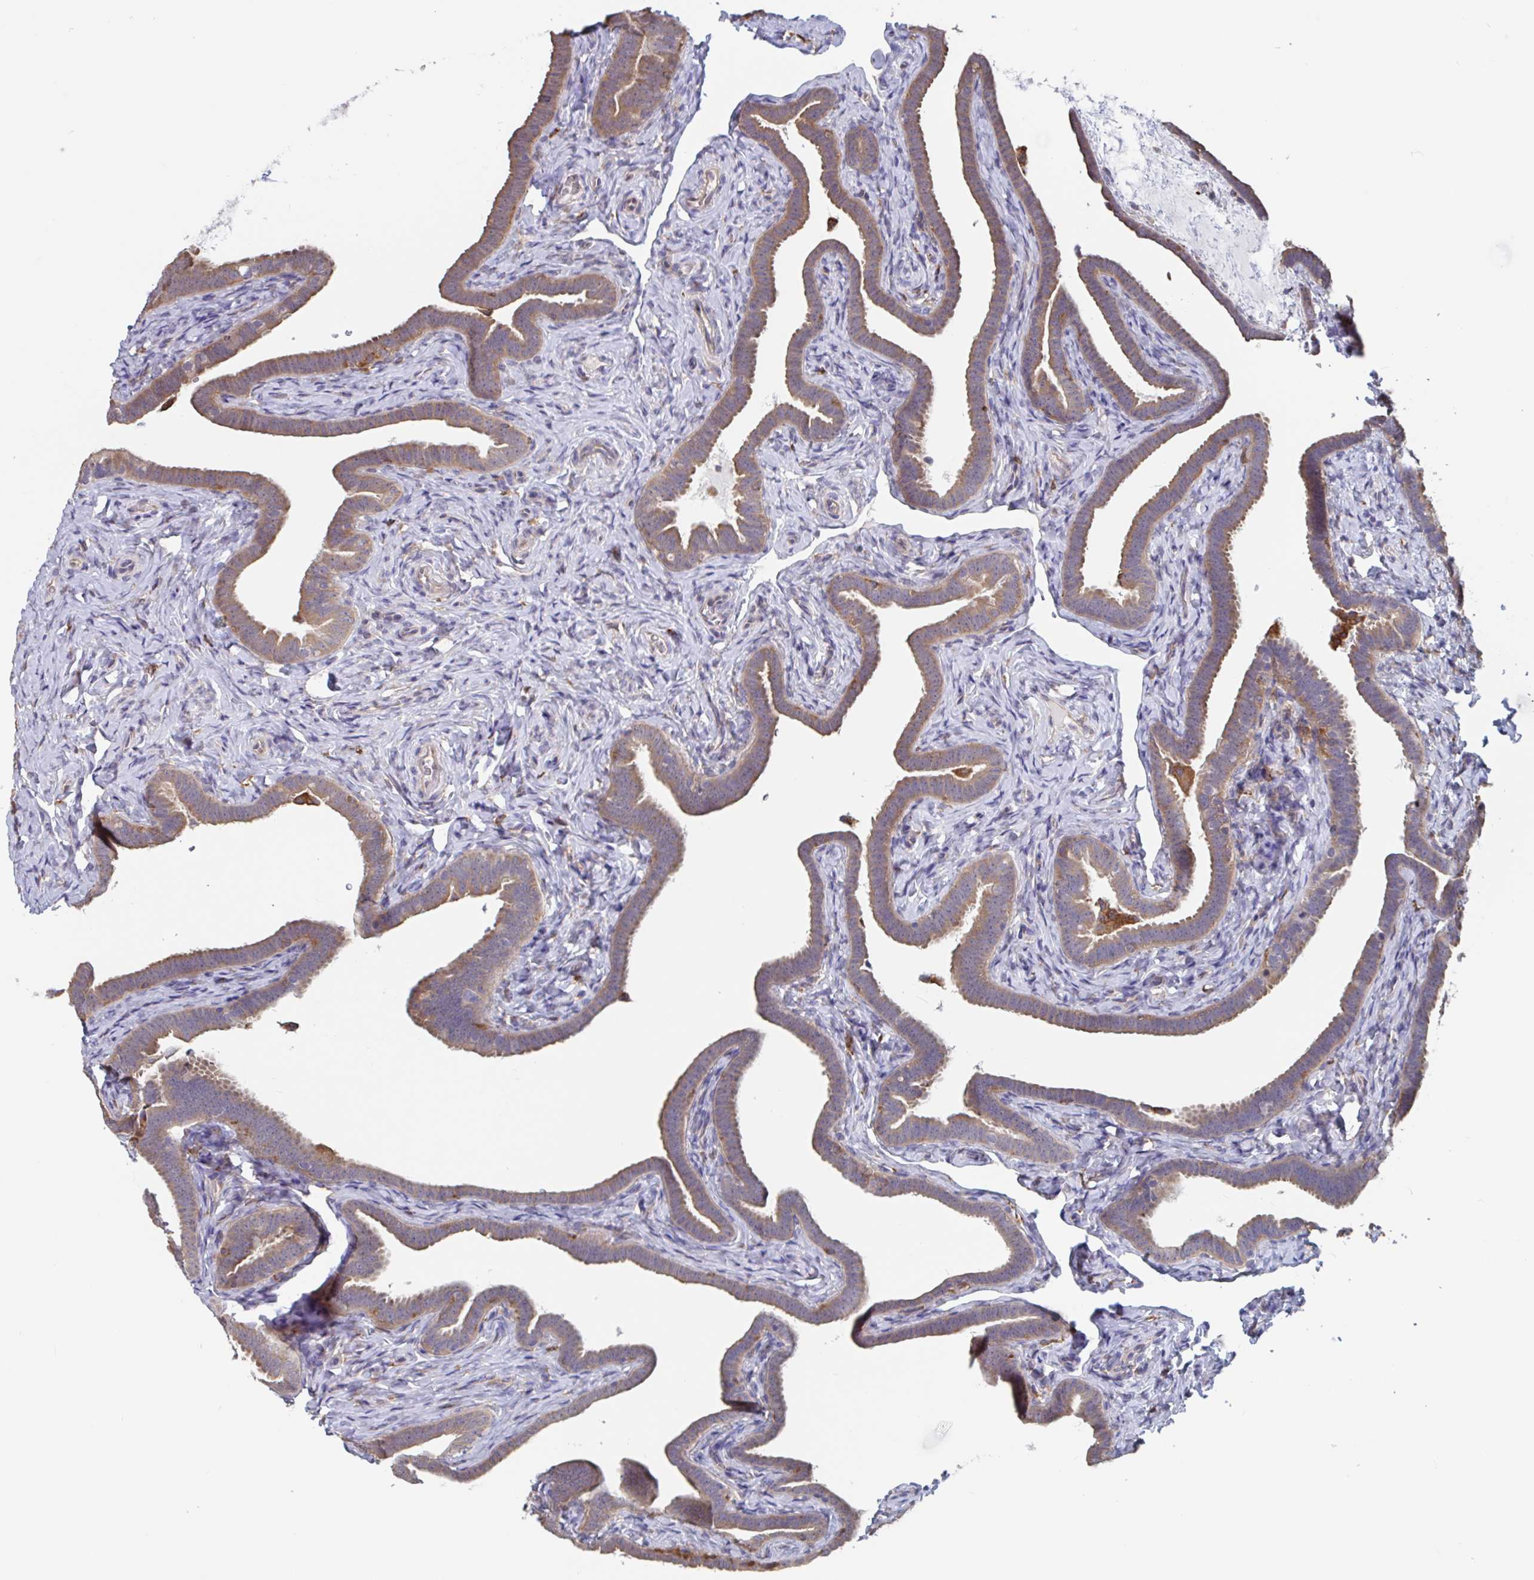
{"staining": {"intensity": "moderate", "quantity": ">75%", "location": "cytoplasmic/membranous"}, "tissue": "fallopian tube", "cell_type": "Glandular cells", "image_type": "normal", "snomed": [{"axis": "morphology", "description": "Normal tissue, NOS"}, {"axis": "topography", "description": "Fallopian tube"}], "caption": "Protein expression analysis of normal human fallopian tube reveals moderate cytoplasmic/membranous positivity in approximately >75% of glandular cells. (DAB IHC, brown staining for protein, blue staining for nuclei).", "gene": "SNX8", "patient": {"sex": "female", "age": 69}}